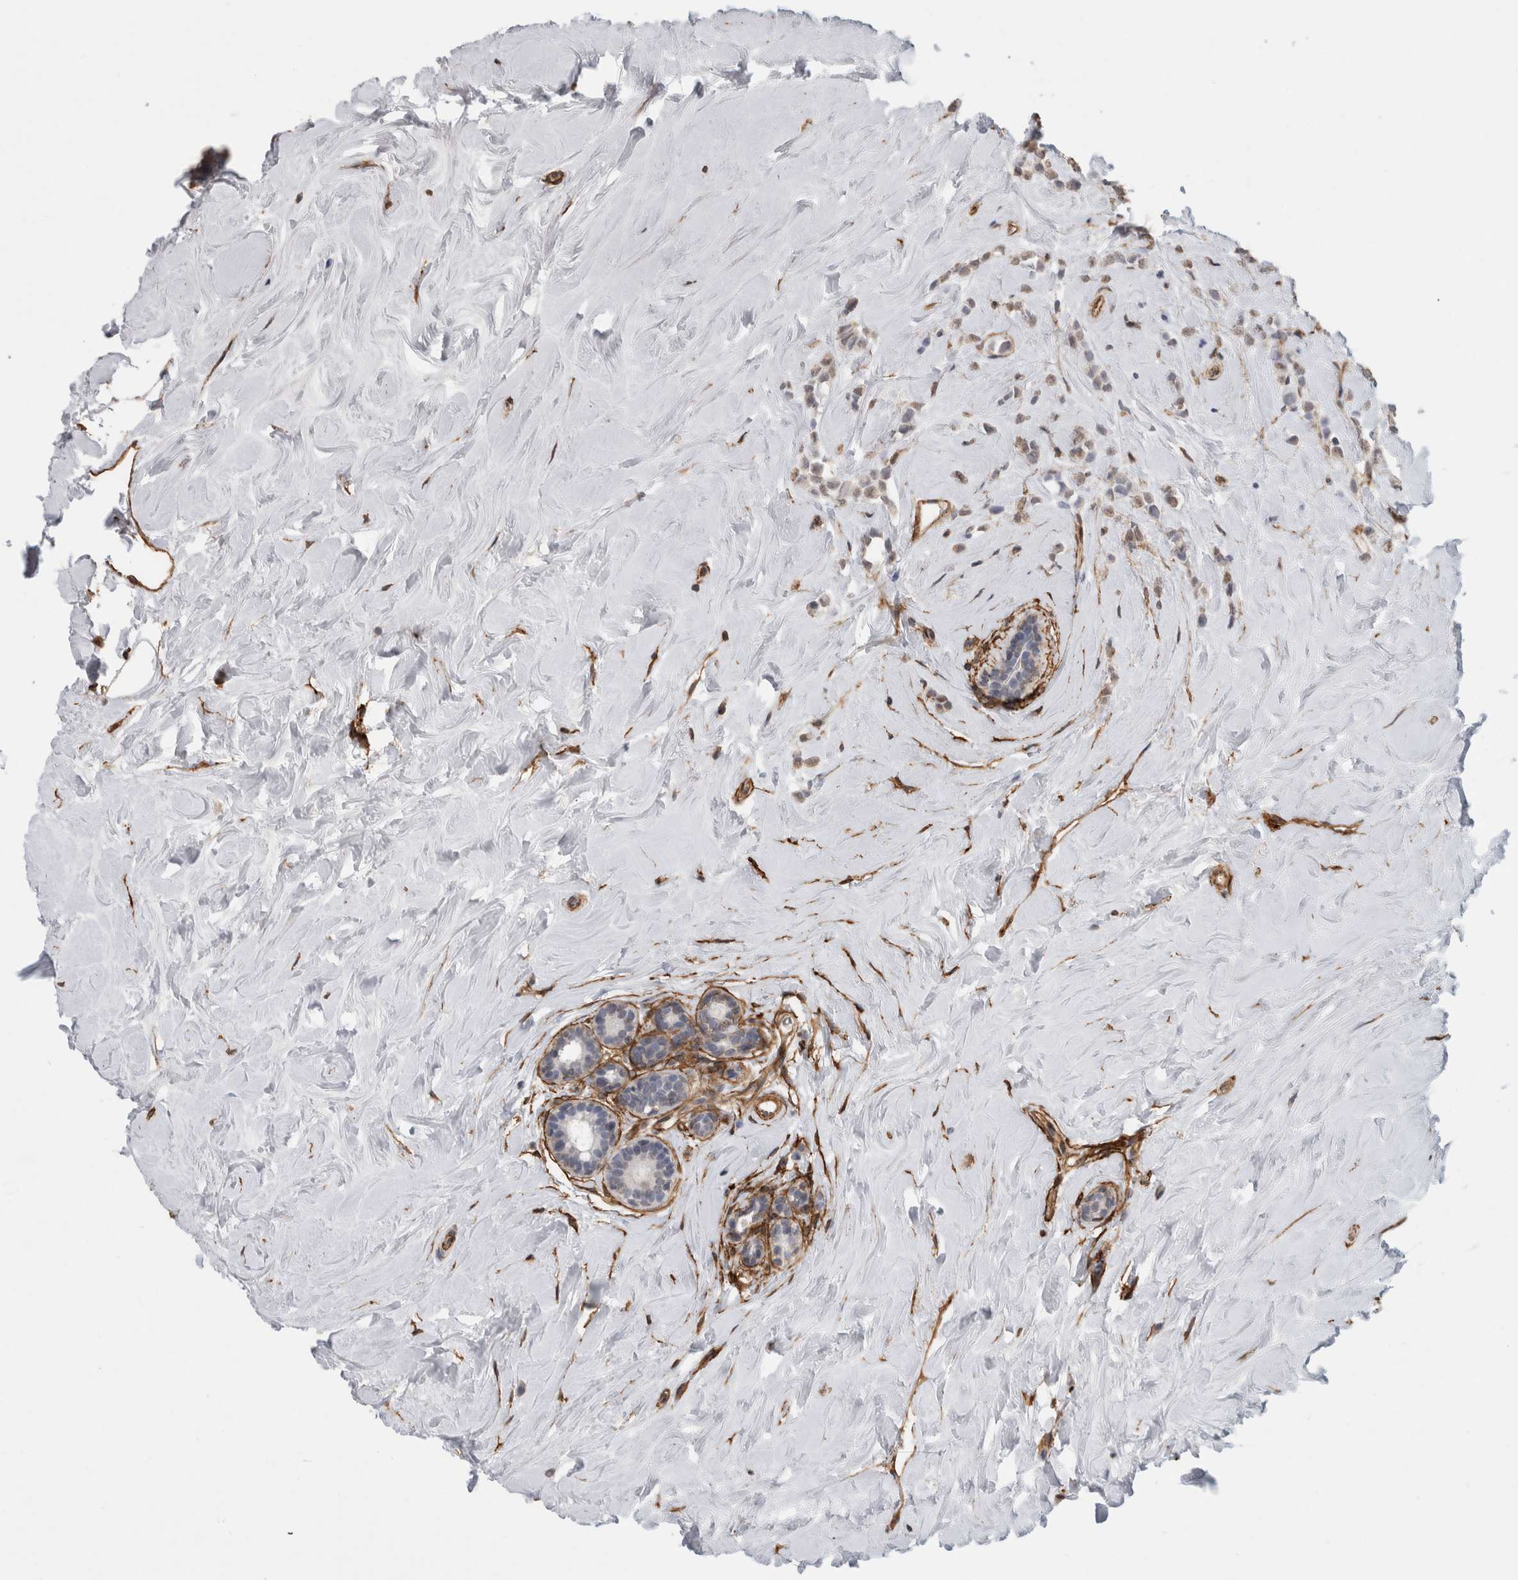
{"staining": {"intensity": "weak", "quantity": "25%-75%", "location": "nuclear"}, "tissue": "breast cancer", "cell_type": "Tumor cells", "image_type": "cancer", "snomed": [{"axis": "morphology", "description": "Lobular carcinoma"}, {"axis": "topography", "description": "Breast"}], "caption": "Immunohistochemical staining of human breast cancer (lobular carcinoma) reveals low levels of weak nuclear staining in approximately 25%-75% of tumor cells. Immunohistochemistry (ihc) stains the protein in brown and the nuclei are stained blue.", "gene": "RECK", "patient": {"sex": "female", "age": 47}}